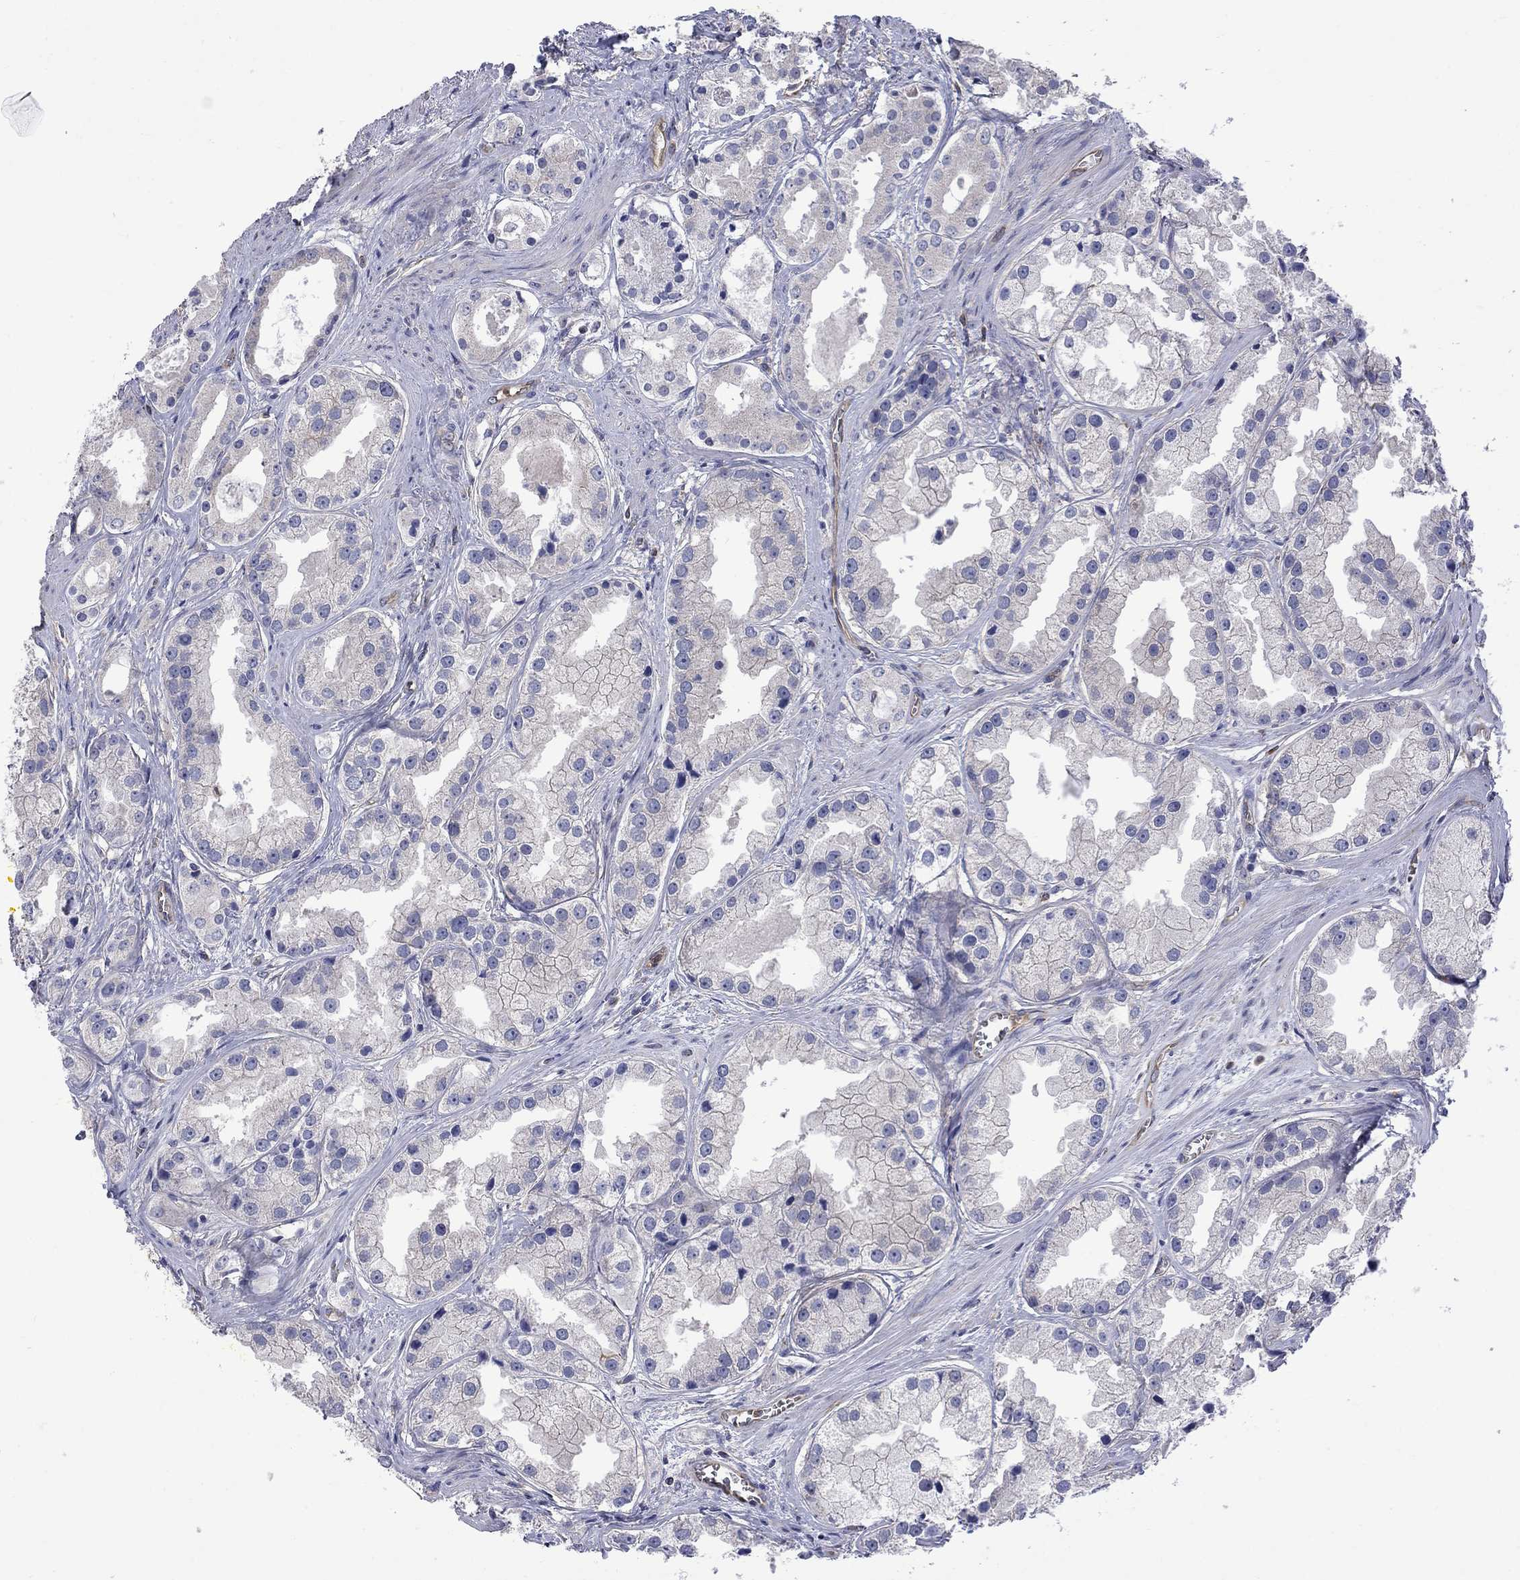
{"staining": {"intensity": "weak", "quantity": "25%-75%", "location": "cytoplasmic/membranous"}, "tissue": "prostate cancer", "cell_type": "Tumor cells", "image_type": "cancer", "snomed": [{"axis": "morphology", "description": "Adenocarcinoma, NOS"}, {"axis": "topography", "description": "Prostate"}], "caption": "Tumor cells demonstrate low levels of weak cytoplasmic/membranous positivity in approximately 25%-75% of cells in human prostate adenocarcinoma.", "gene": "CAMKK2", "patient": {"sex": "male", "age": 61}}